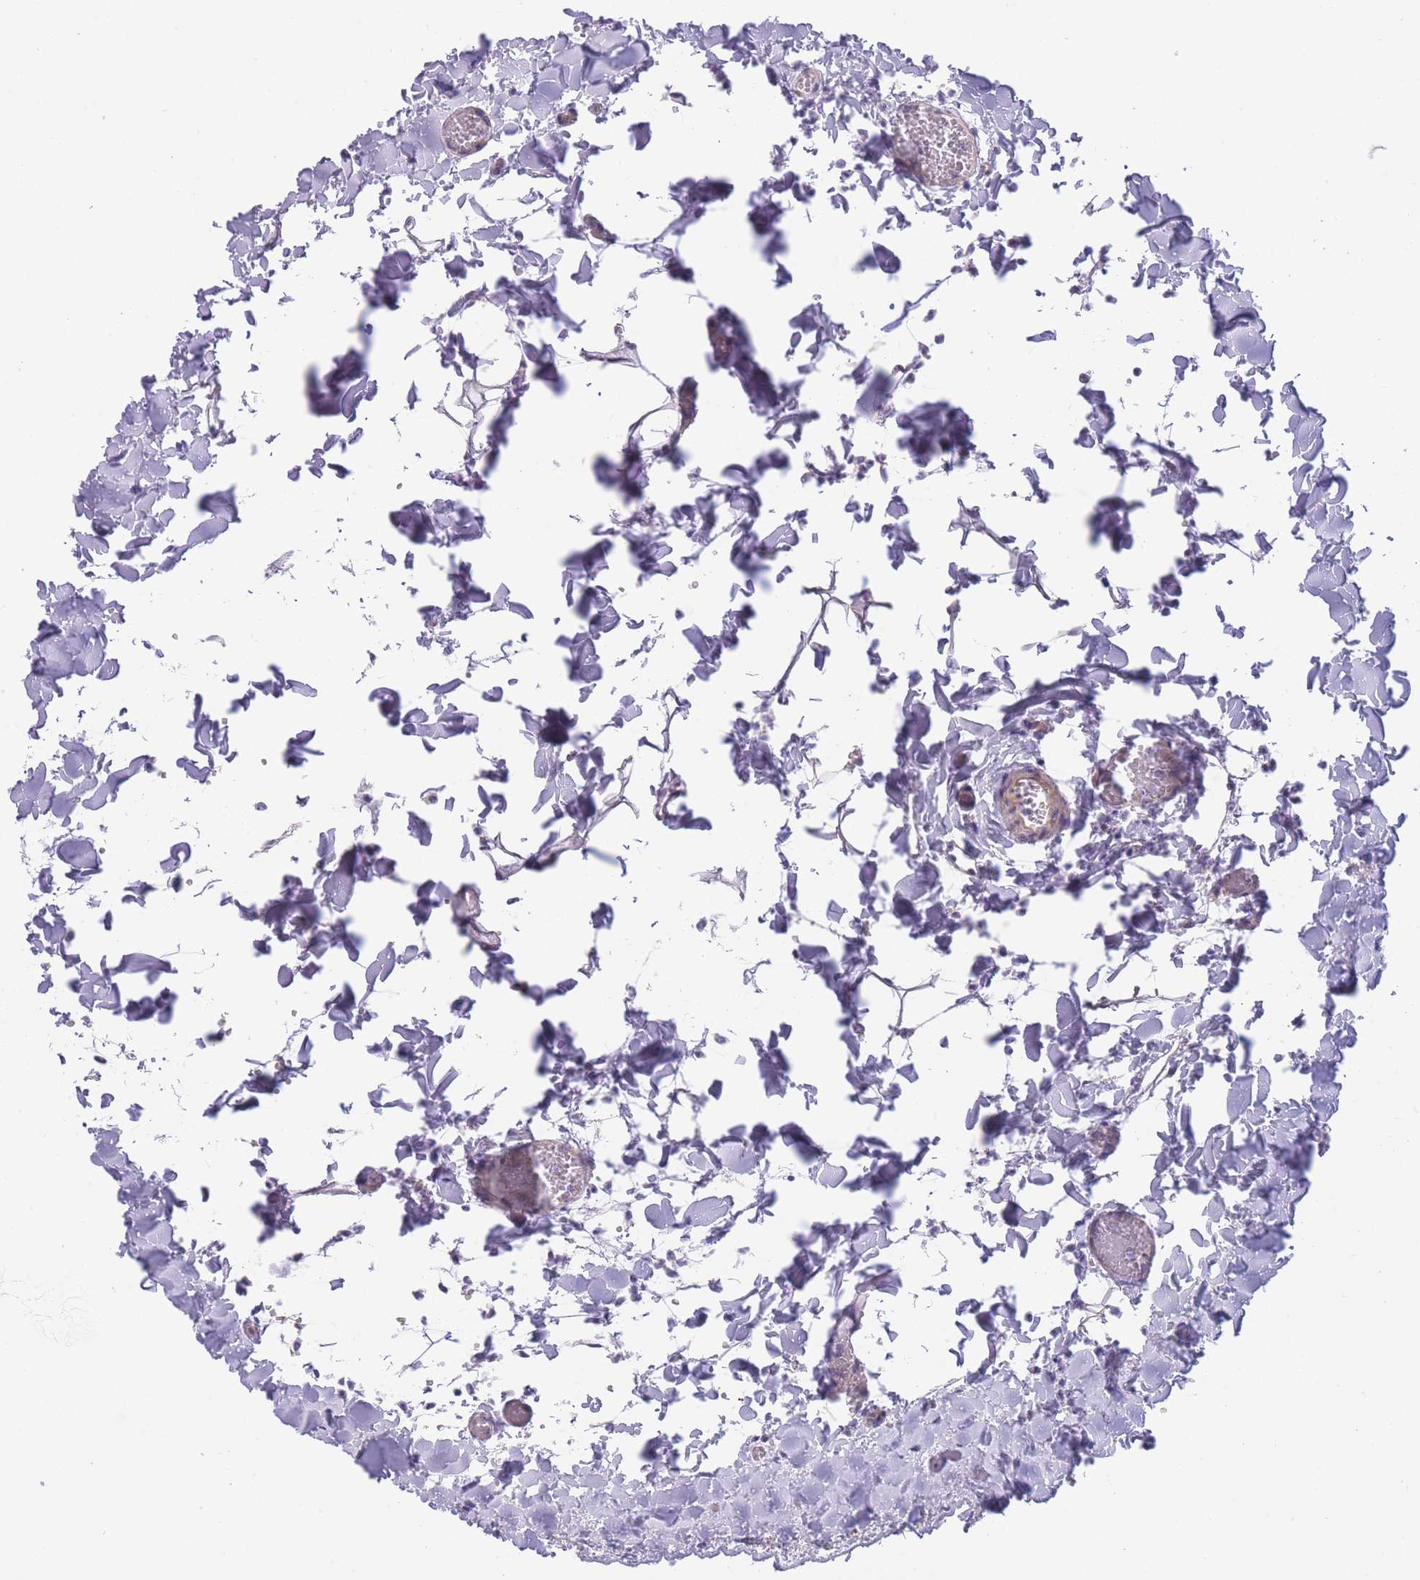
{"staining": {"intensity": "negative", "quantity": "none", "location": "none"}, "tissue": "gallbladder", "cell_type": "Glandular cells", "image_type": "normal", "snomed": [{"axis": "morphology", "description": "Normal tissue, NOS"}, {"axis": "topography", "description": "Gallbladder"}, {"axis": "topography", "description": "Peripheral nerve tissue"}], "caption": "The micrograph shows no significant expression in glandular cells of gallbladder. (Brightfield microscopy of DAB IHC at high magnification).", "gene": "IMPG1", "patient": {"sex": "male", "age": 17}}